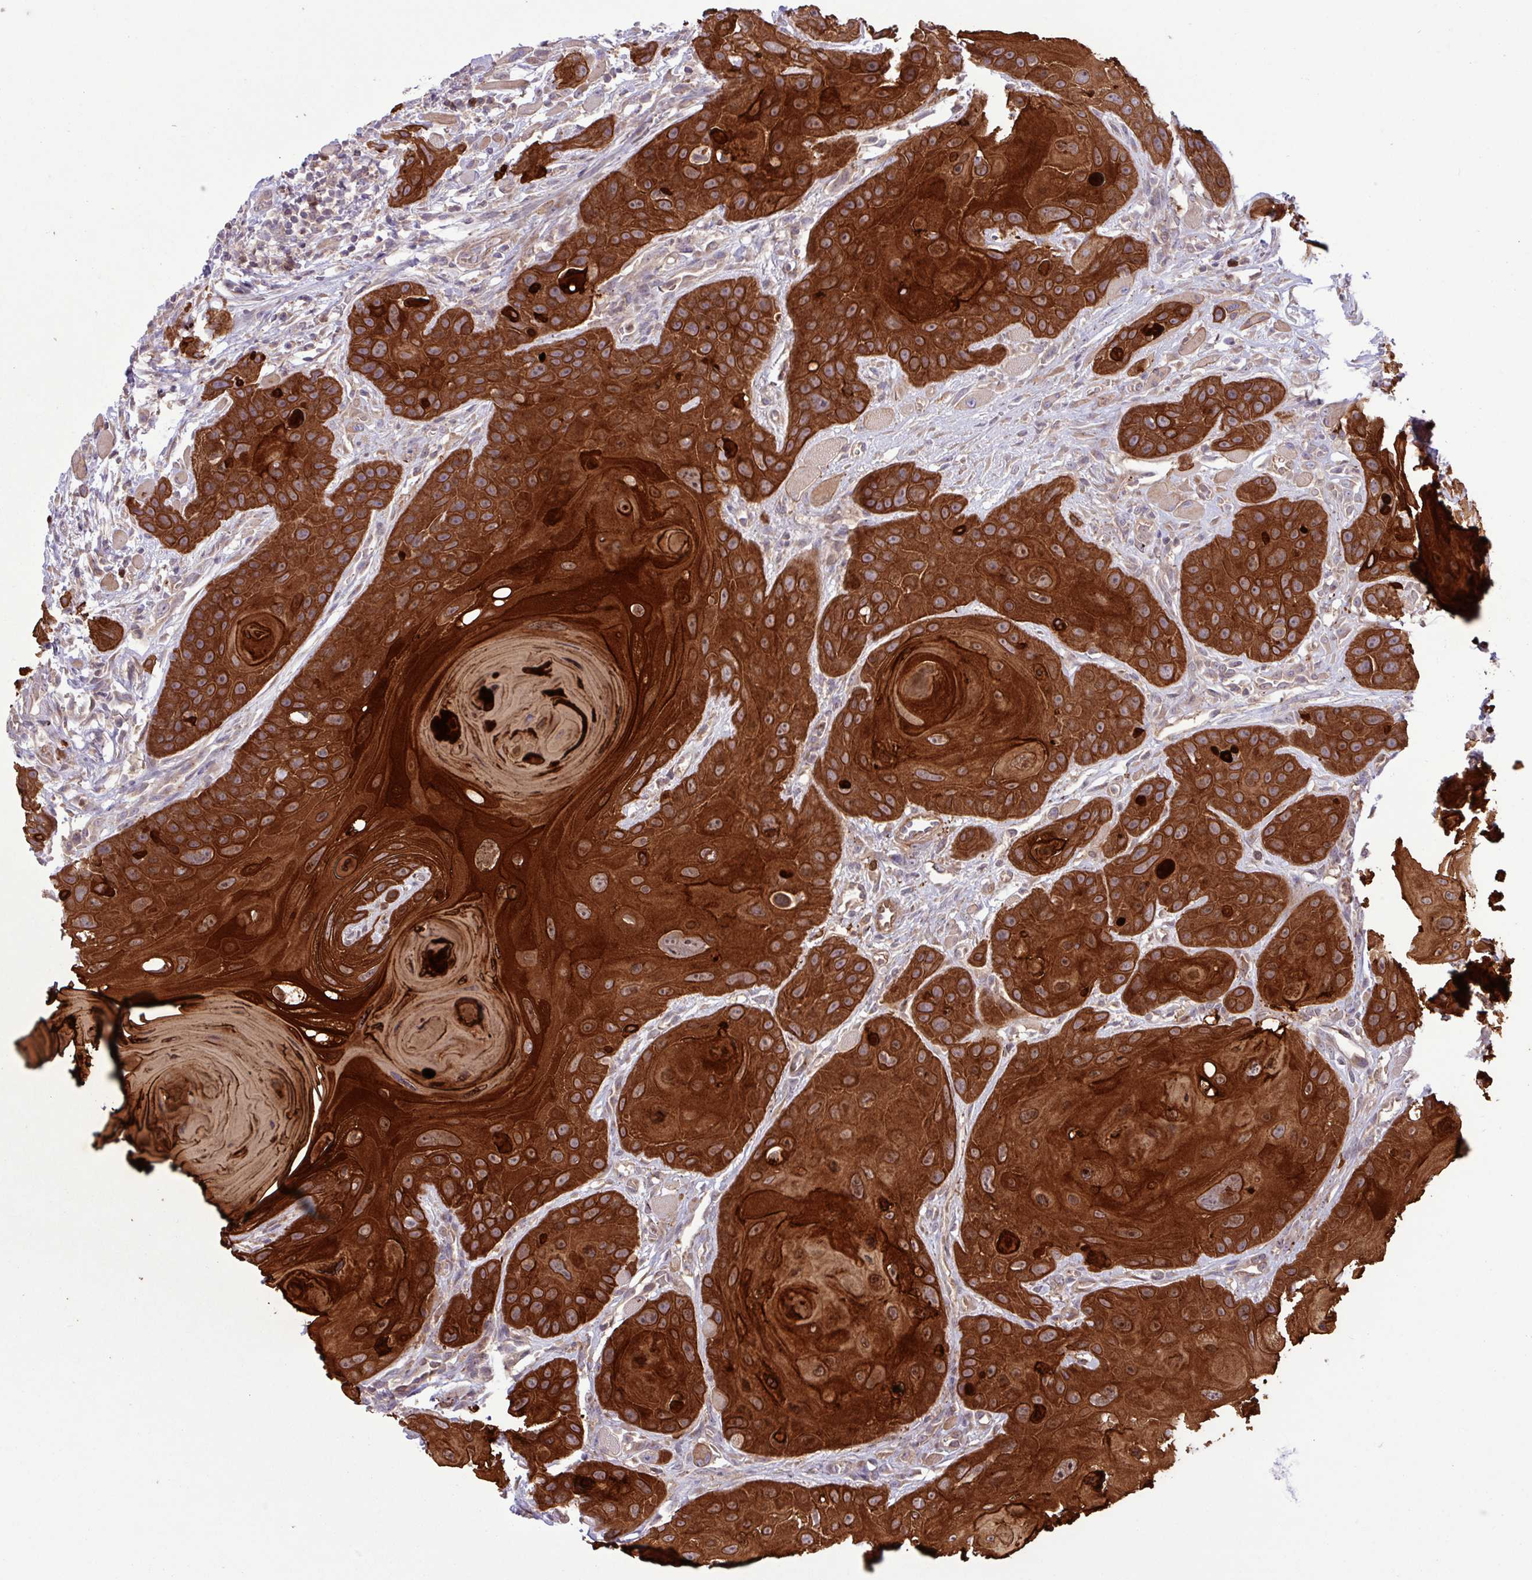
{"staining": {"intensity": "strong", "quantity": ">75%", "location": "cytoplasmic/membranous"}, "tissue": "head and neck cancer", "cell_type": "Tumor cells", "image_type": "cancer", "snomed": [{"axis": "morphology", "description": "Squamous cell carcinoma, NOS"}, {"axis": "topography", "description": "Head-Neck"}], "caption": "A brown stain highlights strong cytoplasmic/membranous staining of a protein in head and neck squamous cell carcinoma tumor cells.", "gene": "CNTRL", "patient": {"sex": "female", "age": 59}}